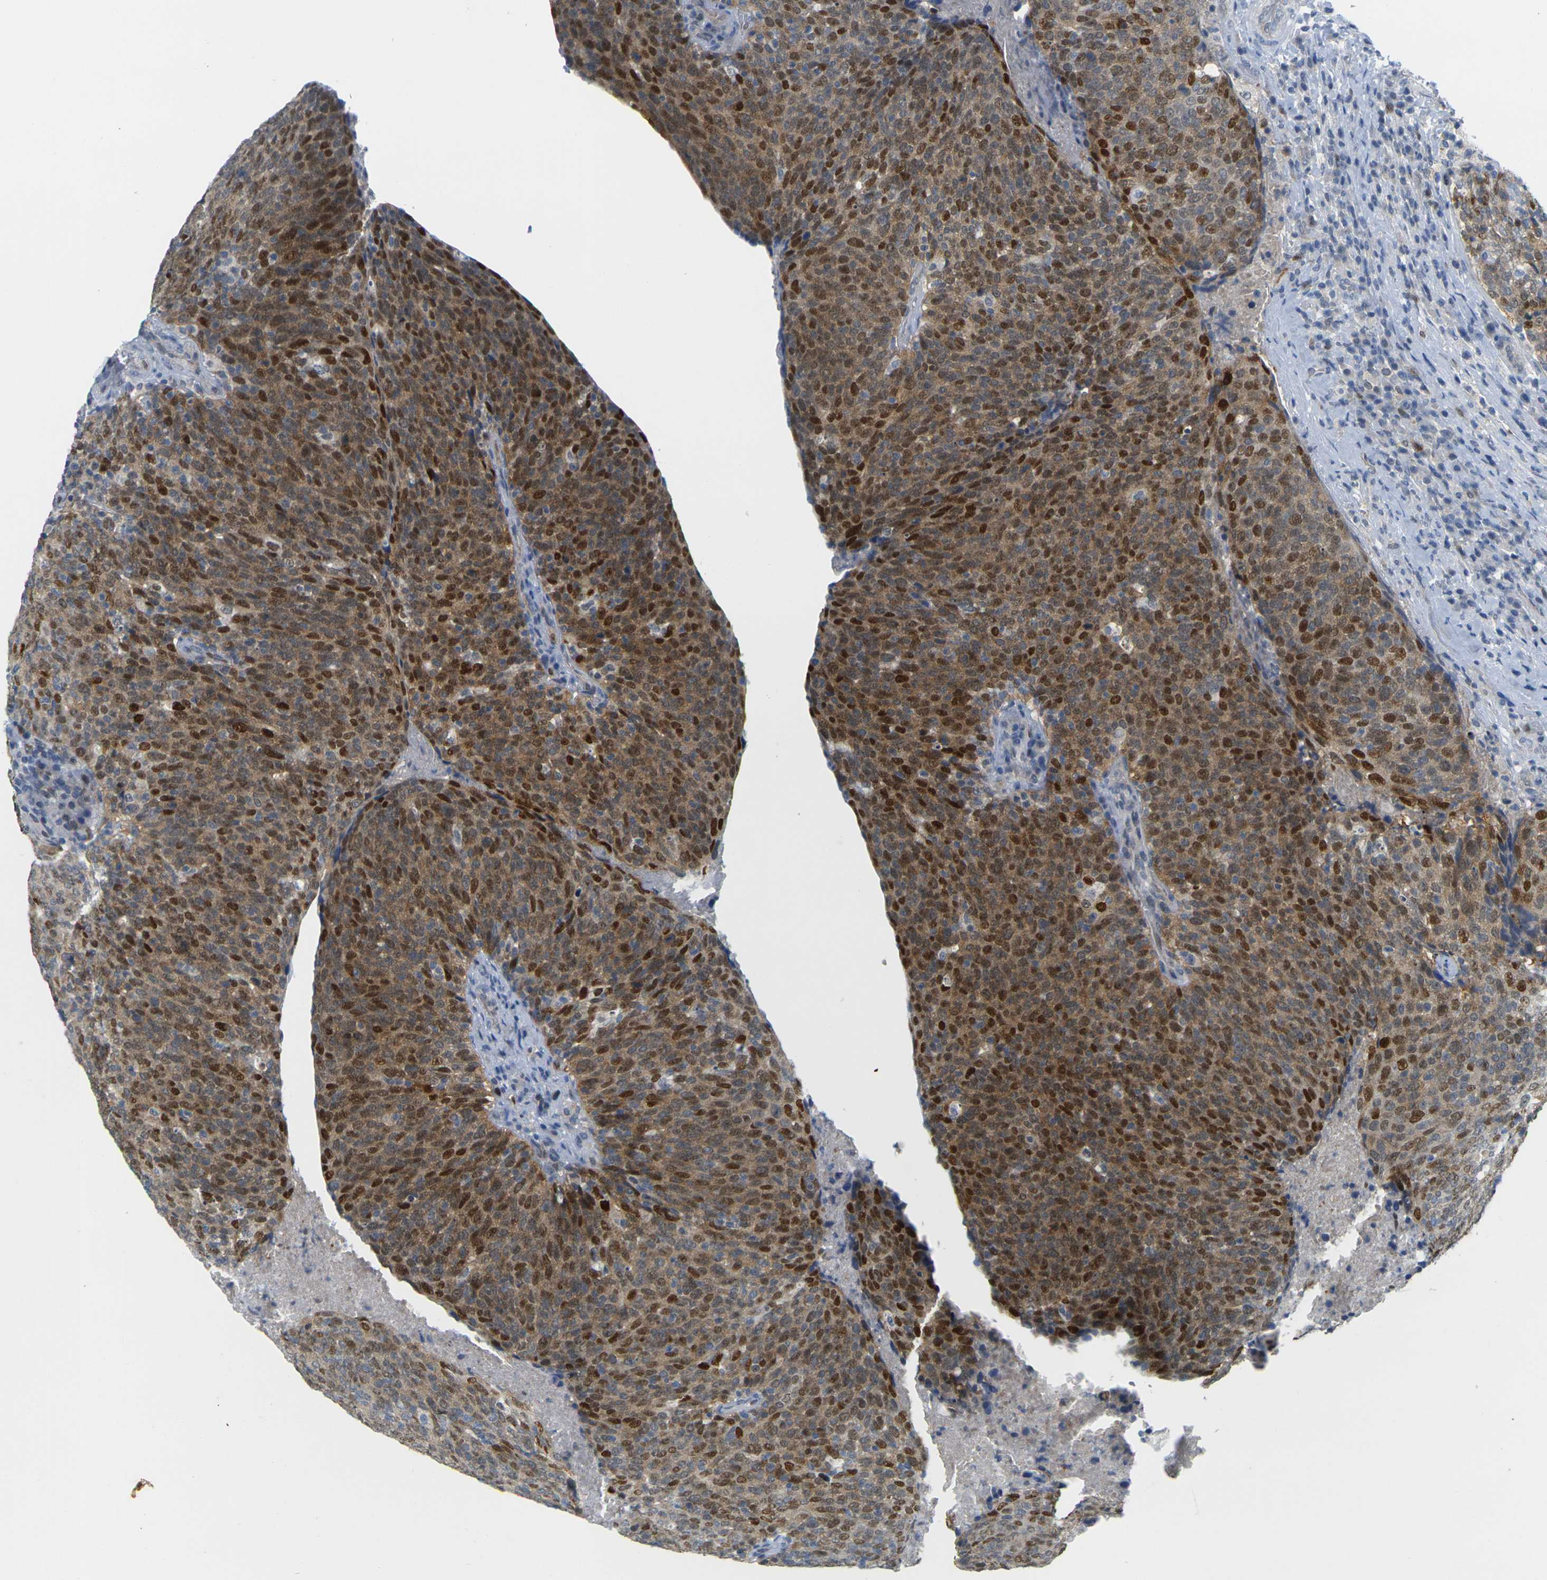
{"staining": {"intensity": "strong", "quantity": ">75%", "location": "cytoplasmic/membranous,nuclear"}, "tissue": "head and neck cancer", "cell_type": "Tumor cells", "image_type": "cancer", "snomed": [{"axis": "morphology", "description": "Squamous cell carcinoma, NOS"}, {"axis": "morphology", "description": "Squamous cell carcinoma, metastatic, NOS"}, {"axis": "topography", "description": "Lymph node"}, {"axis": "topography", "description": "Head-Neck"}], "caption": "Head and neck cancer stained for a protein demonstrates strong cytoplasmic/membranous and nuclear positivity in tumor cells.", "gene": "CDK2", "patient": {"sex": "male", "age": 62}}